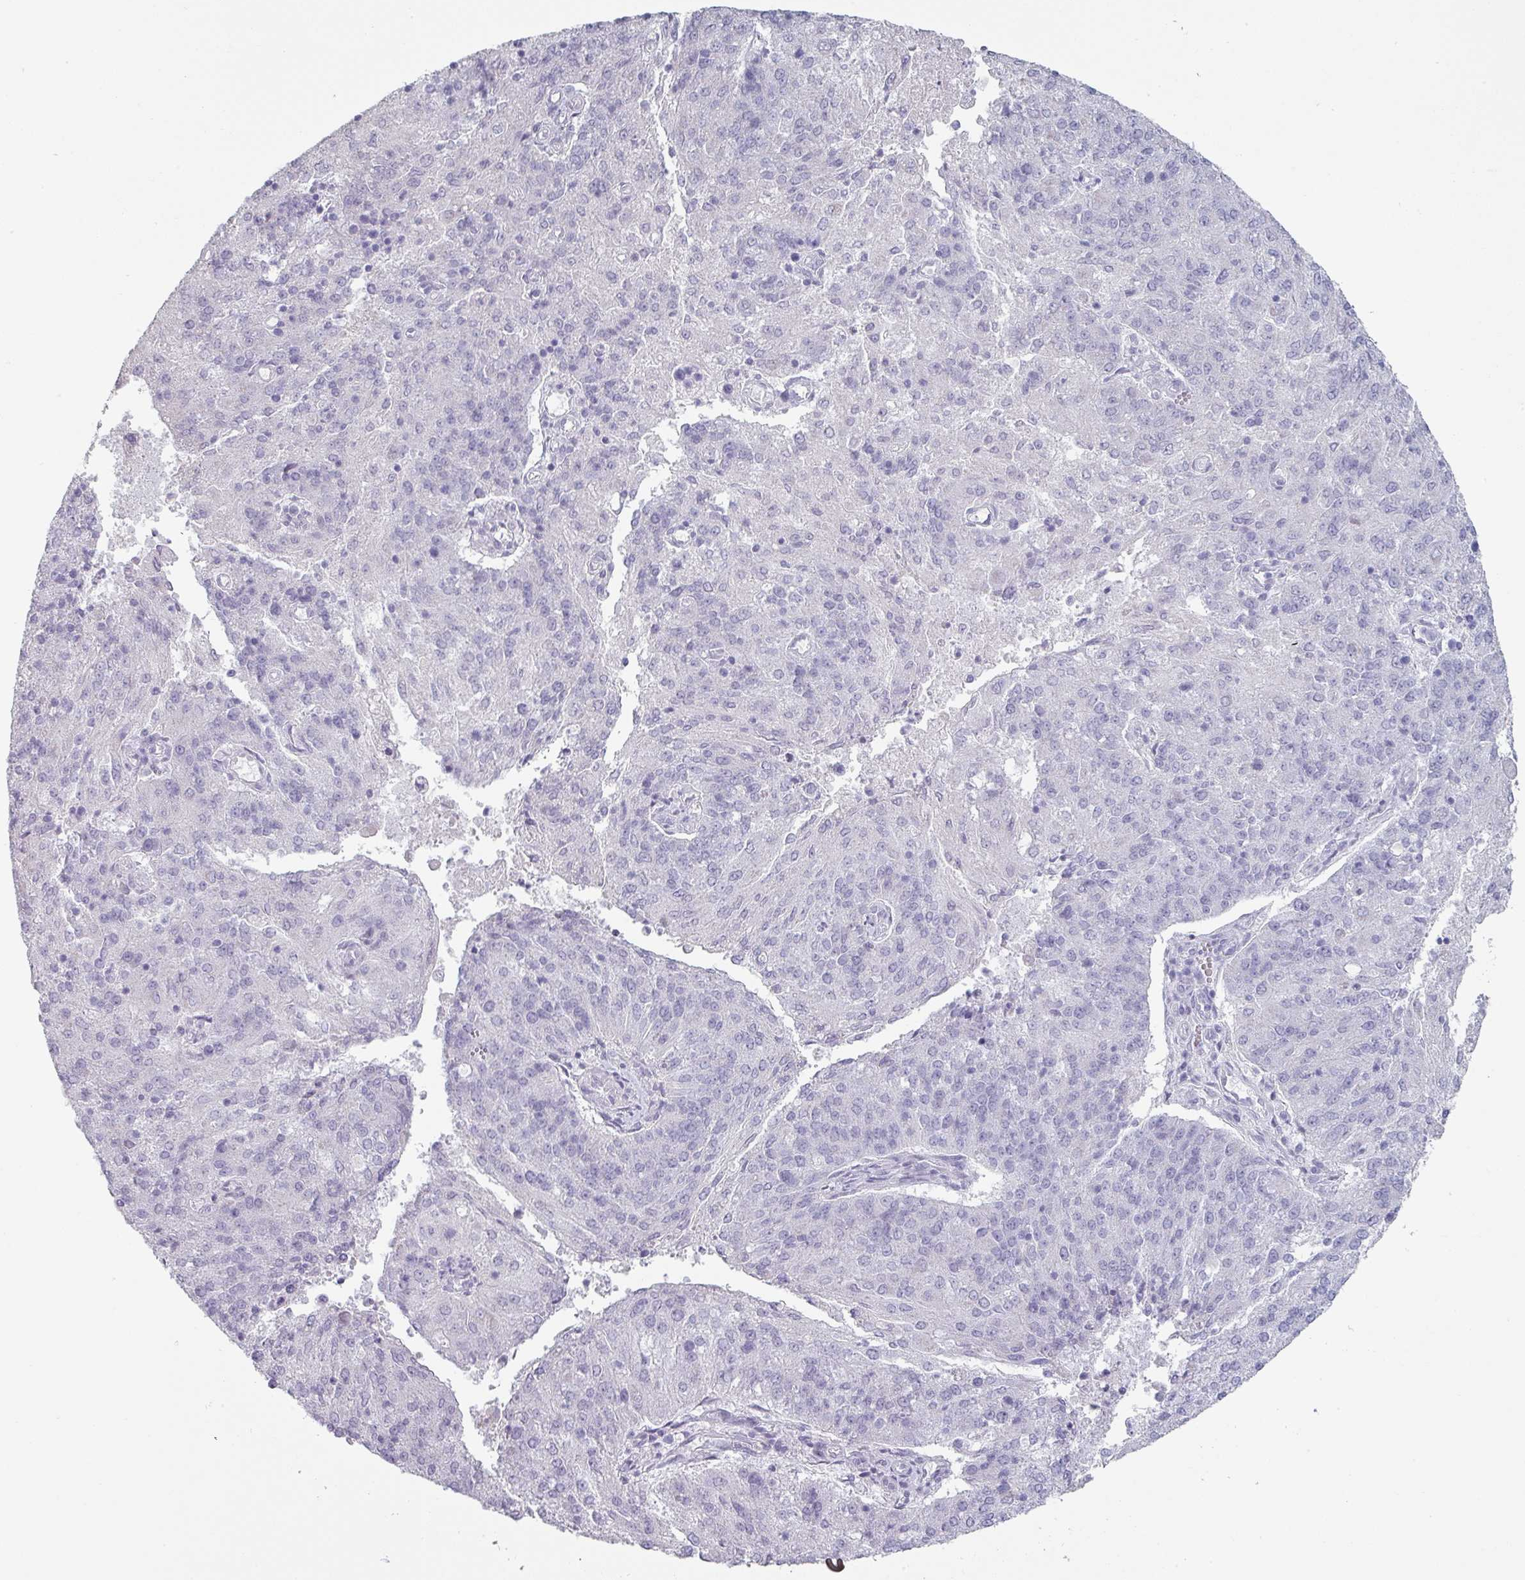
{"staining": {"intensity": "negative", "quantity": "none", "location": "none"}, "tissue": "endometrial cancer", "cell_type": "Tumor cells", "image_type": "cancer", "snomed": [{"axis": "morphology", "description": "Adenocarcinoma, NOS"}, {"axis": "topography", "description": "Endometrium"}], "caption": "Immunohistochemistry (IHC) of endometrial cancer displays no positivity in tumor cells.", "gene": "SFTPA1", "patient": {"sex": "female", "age": 82}}